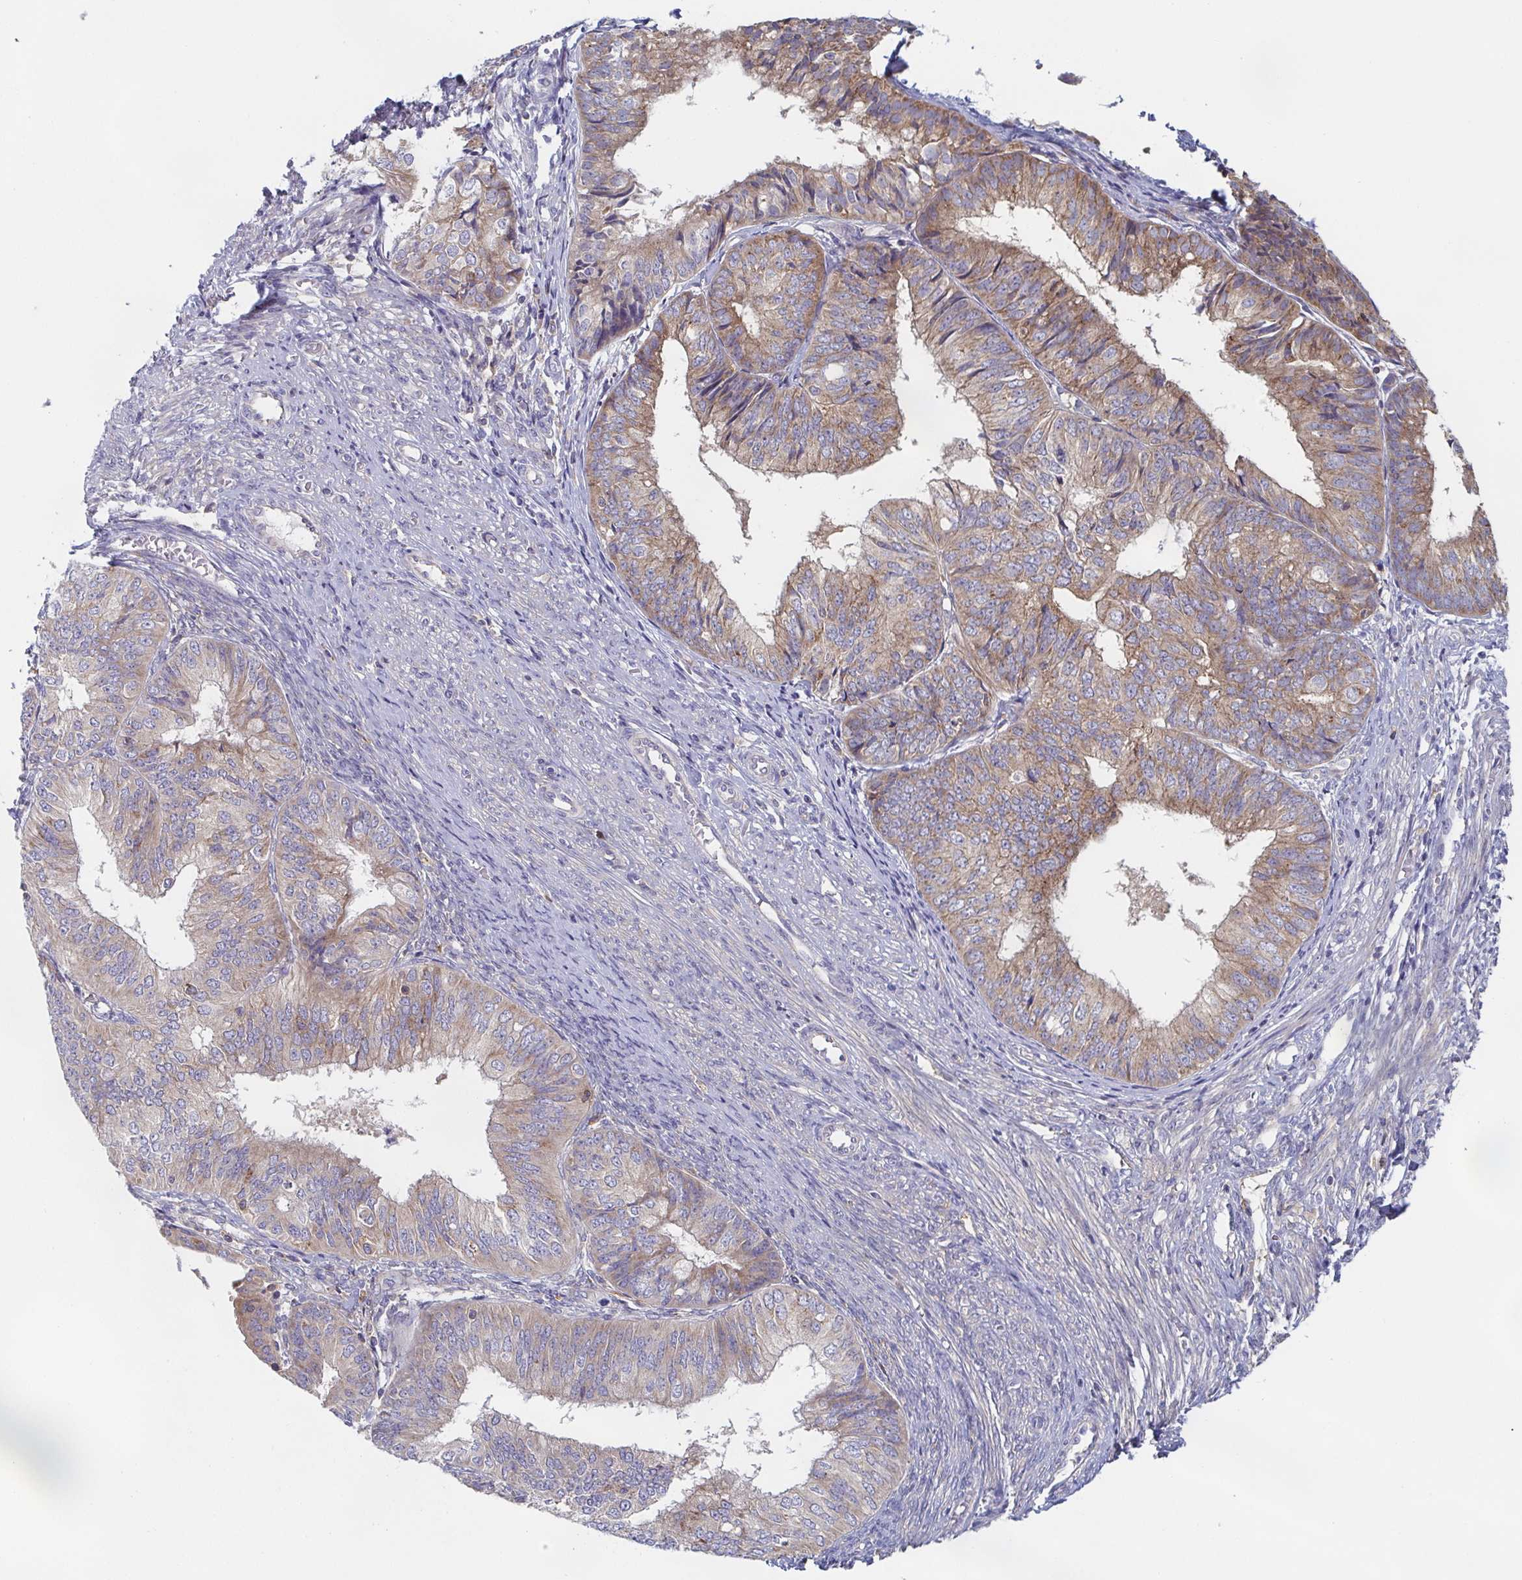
{"staining": {"intensity": "weak", "quantity": "25%-75%", "location": "cytoplasmic/membranous"}, "tissue": "endometrial cancer", "cell_type": "Tumor cells", "image_type": "cancer", "snomed": [{"axis": "morphology", "description": "Adenocarcinoma, NOS"}, {"axis": "topography", "description": "Endometrium"}], "caption": "Immunohistochemistry (IHC) (DAB (3,3'-diaminobenzidine)) staining of human endometrial cancer reveals weak cytoplasmic/membranous protein positivity in approximately 25%-75% of tumor cells.", "gene": "TUFT1", "patient": {"sex": "female", "age": 58}}